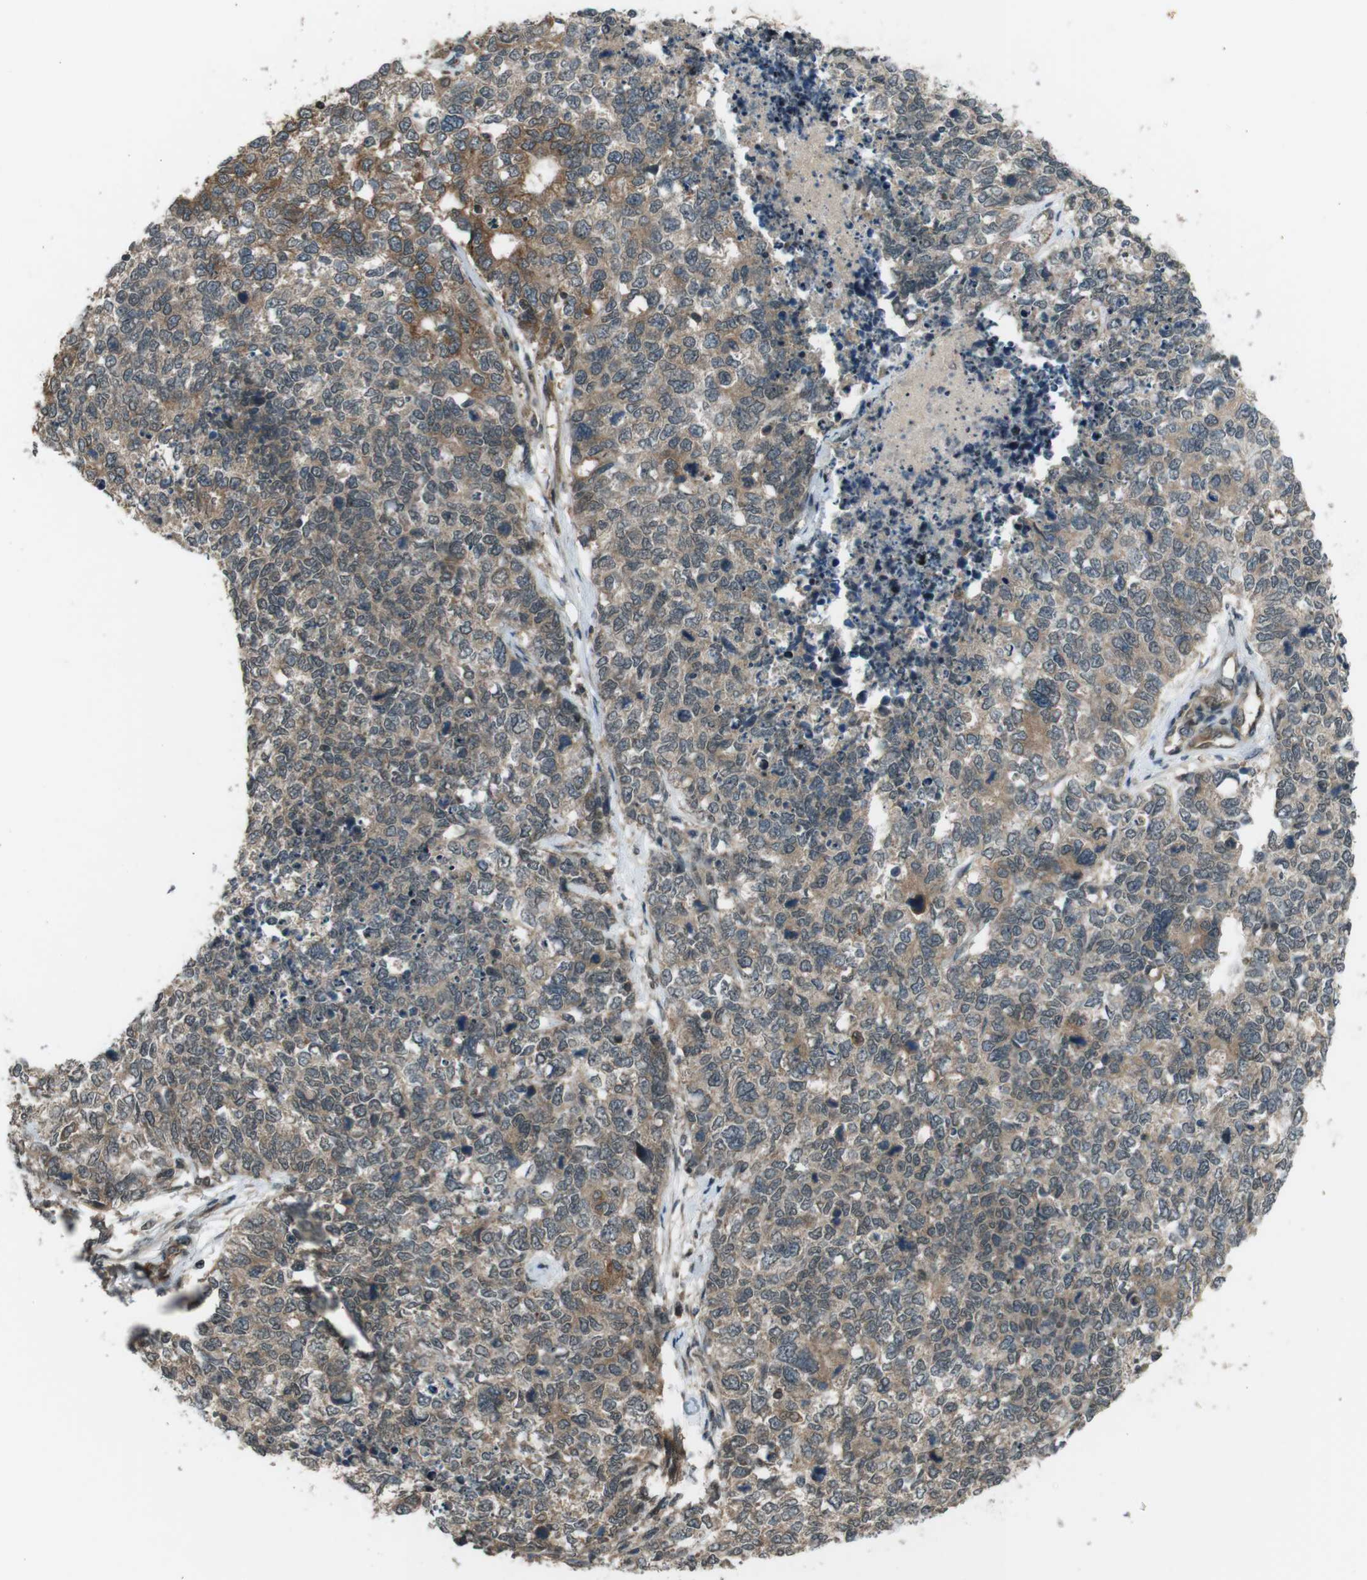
{"staining": {"intensity": "moderate", "quantity": "25%-75%", "location": "cytoplasmic/membranous"}, "tissue": "cervical cancer", "cell_type": "Tumor cells", "image_type": "cancer", "snomed": [{"axis": "morphology", "description": "Squamous cell carcinoma, NOS"}, {"axis": "topography", "description": "Cervix"}], "caption": "Immunohistochemistry of human cervical cancer exhibits medium levels of moderate cytoplasmic/membranous expression in approximately 25%-75% of tumor cells.", "gene": "TIAM2", "patient": {"sex": "female", "age": 63}}